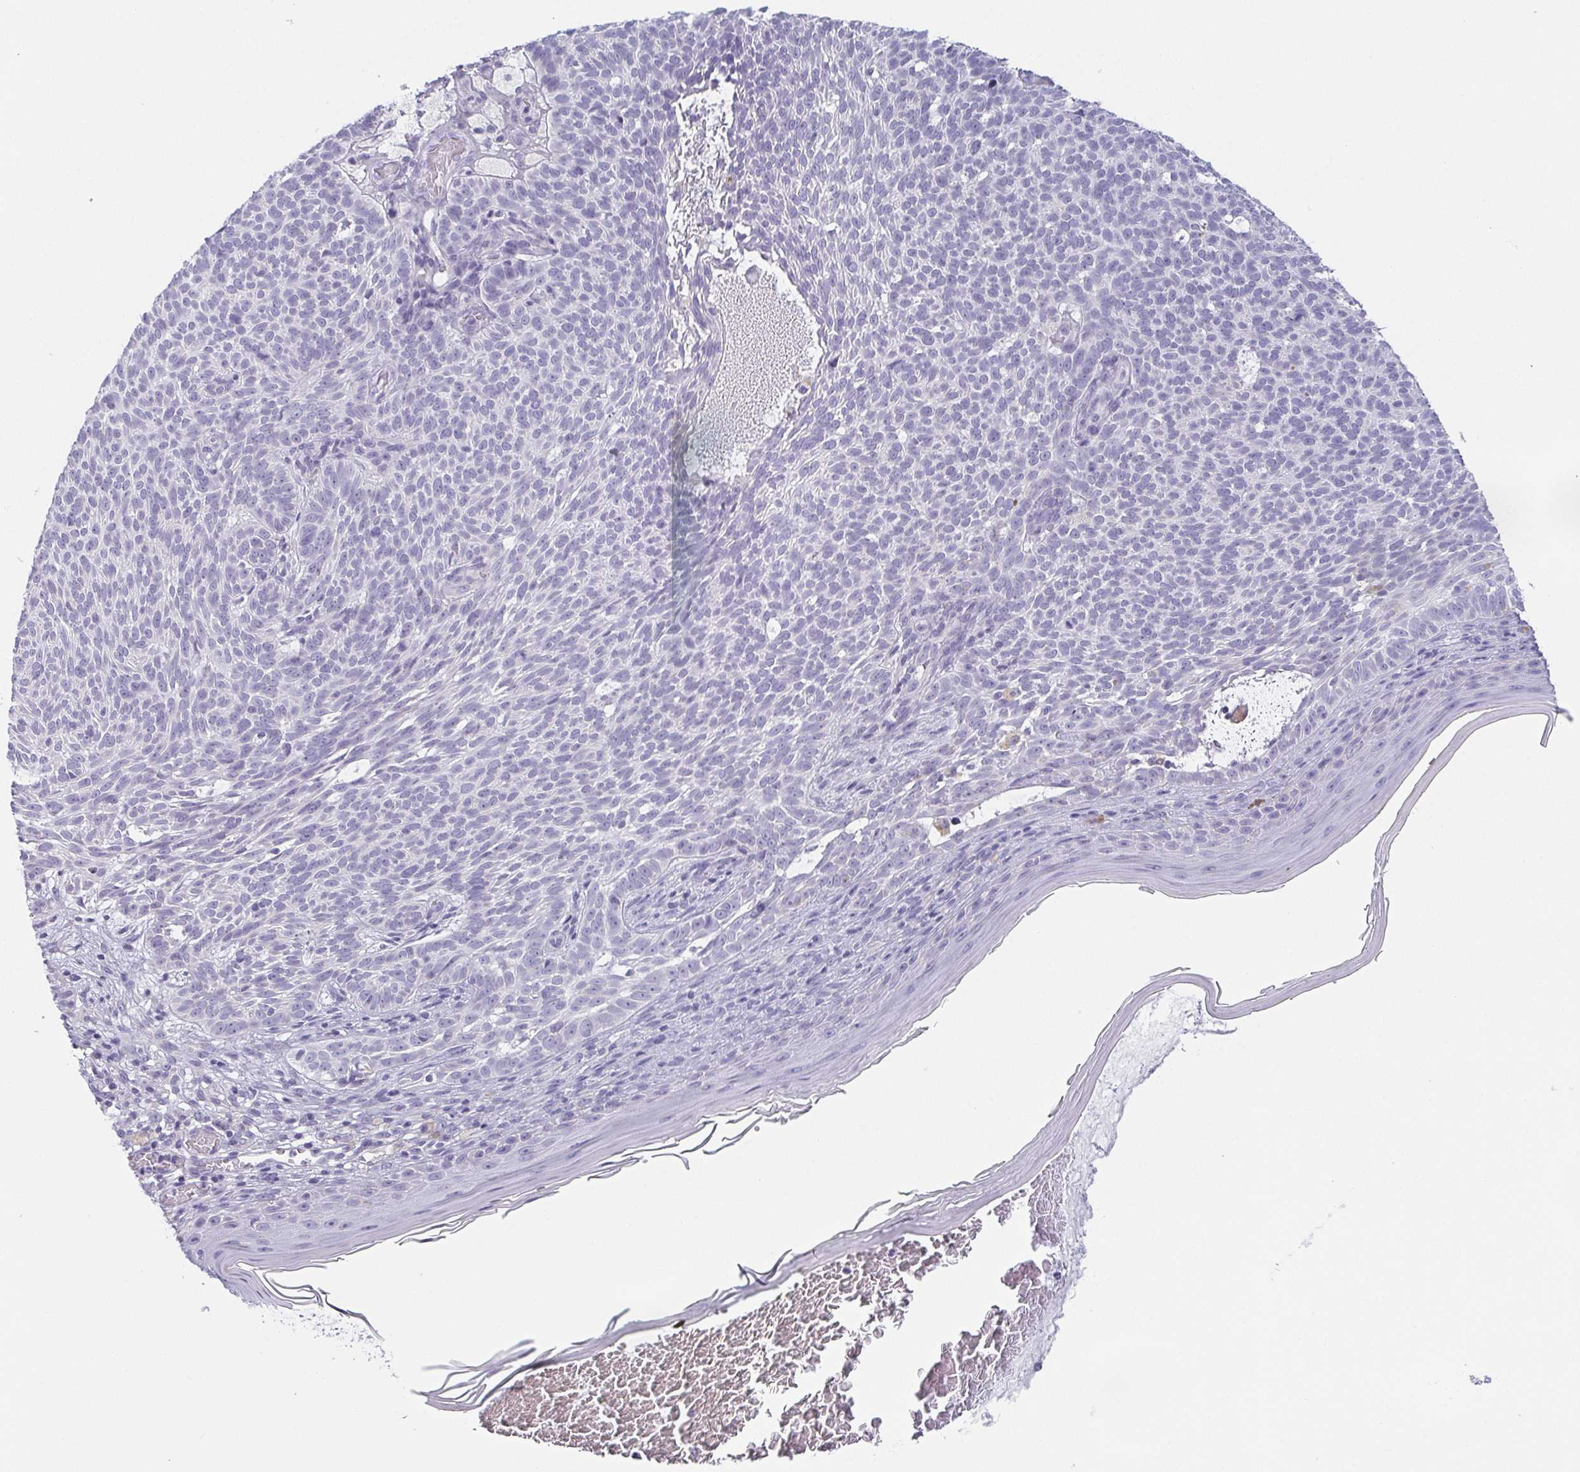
{"staining": {"intensity": "negative", "quantity": "none", "location": "none"}, "tissue": "skin cancer", "cell_type": "Tumor cells", "image_type": "cancer", "snomed": [{"axis": "morphology", "description": "Basal cell carcinoma"}, {"axis": "topography", "description": "Skin"}], "caption": "This is an immunohistochemistry image of human basal cell carcinoma (skin). There is no positivity in tumor cells.", "gene": "PRR27", "patient": {"sex": "male", "age": 78}}